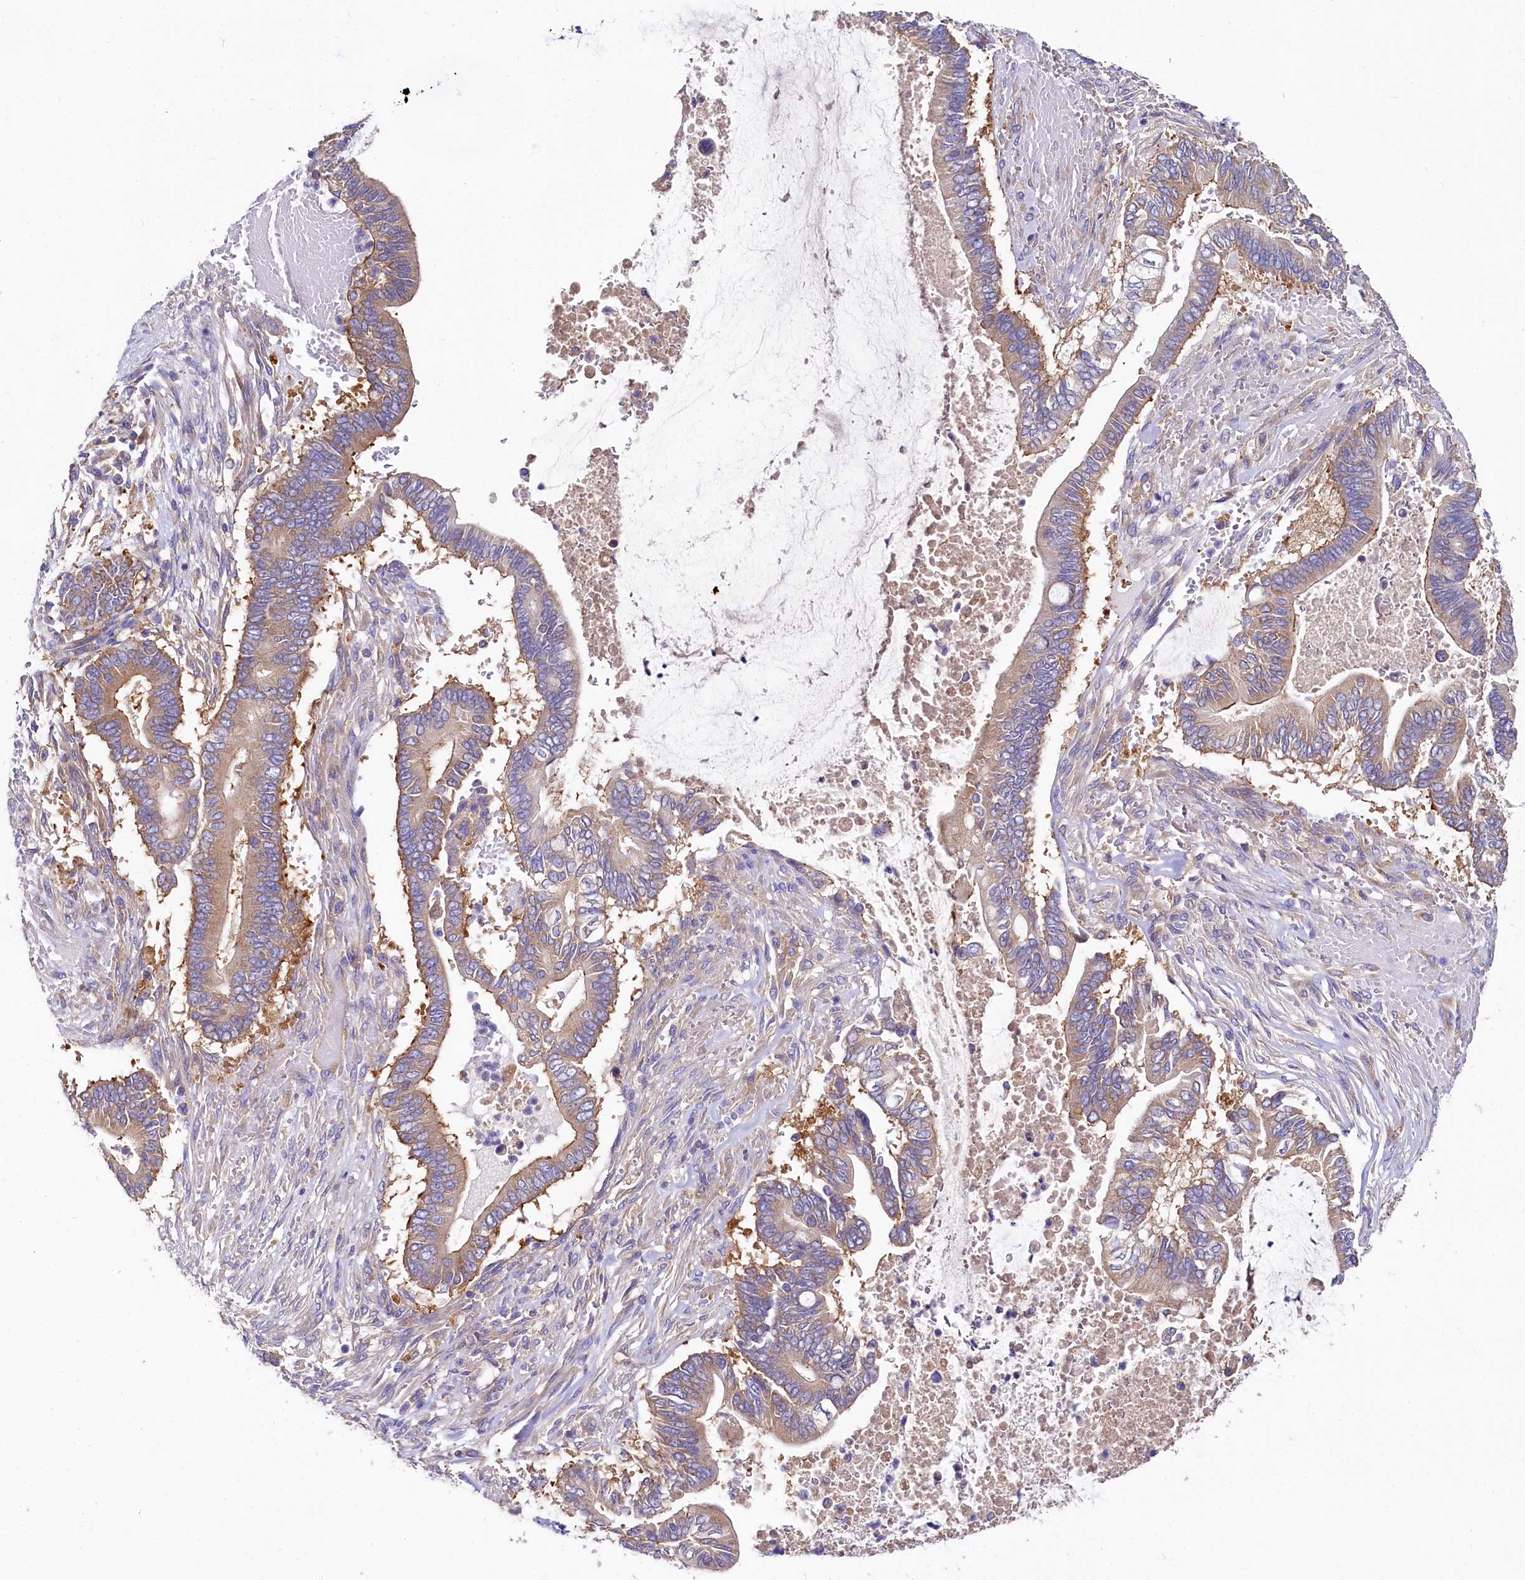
{"staining": {"intensity": "moderate", "quantity": ">75%", "location": "cytoplasmic/membranous"}, "tissue": "pancreatic cancer", "cell_type": "Tumor cells", "image_type": "cancer", "snomed": [{"axis": "morphology", "description": "Adenocarcinoma, NOS"}, {"axis": "topography", "description": "Pancreas"}], "caption": "The image shows immunohistochemical staining of pancreatic adenocarcinoma. There is moderate cytoplasmic/membranous positivity is present in approximately >75% of tumor cells. (brown staining indicates protein expression, while blue staining denotes nuclei).", "gene": "QARS1", "patient": {"sex": "male", "age": 68}}